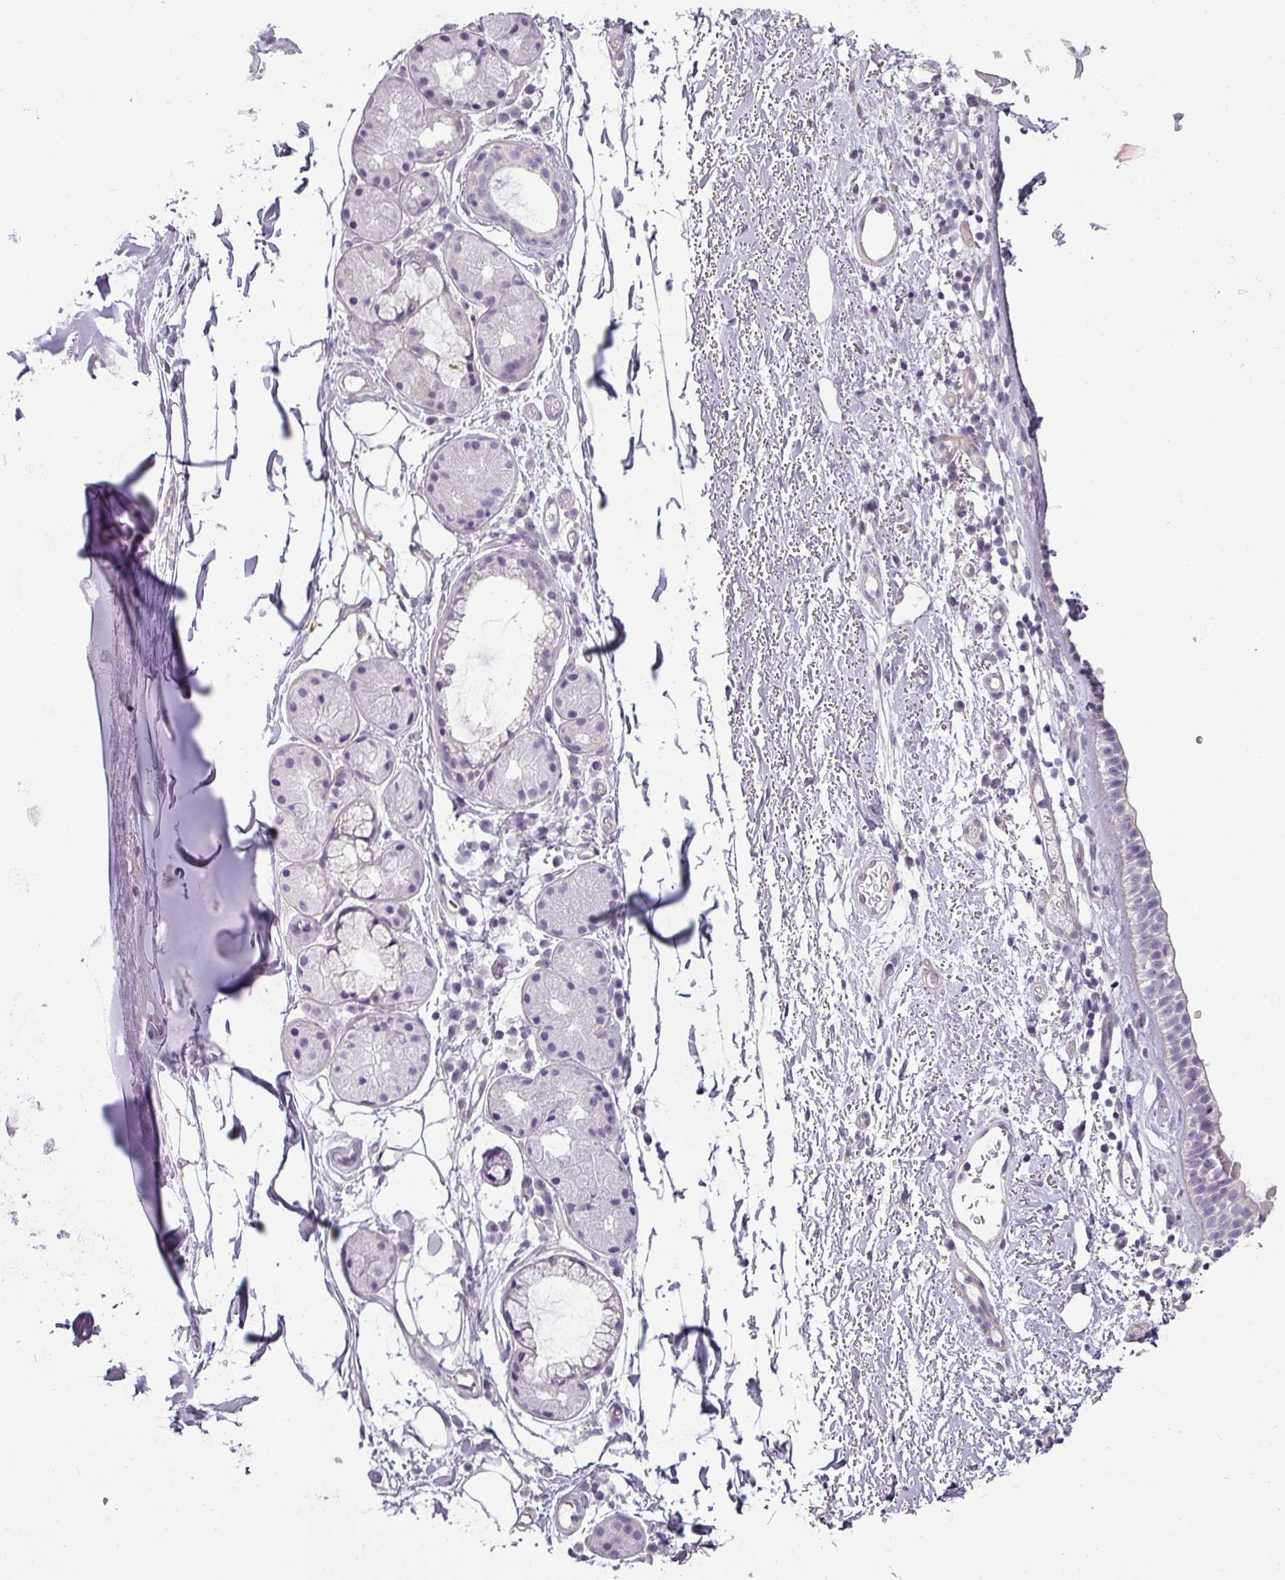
{"staining": {"intensity": "negative", "quantity": "none", "location": "none"}, "tissue": "nasopharynx", "cell_type": "Respiratory epithelial cells", "image_type": "normal", "snomed": [{"axis": "morphology", "description": "Normal tissue, NOS"}, {"axis": "topography", "description": "Cartilage tissue"}, {"axis": "topography", "description": "Nasopharynx"}], "caption": "Nasopharynx was stained to show a protein in brown. There is no significant staining in respiratory epithelial cells. (Brightfield microscopy of DAB immunohistochemistry at high magnification).", "gene": "ASB1", "patient": {"sex": "male", "age": 56}}